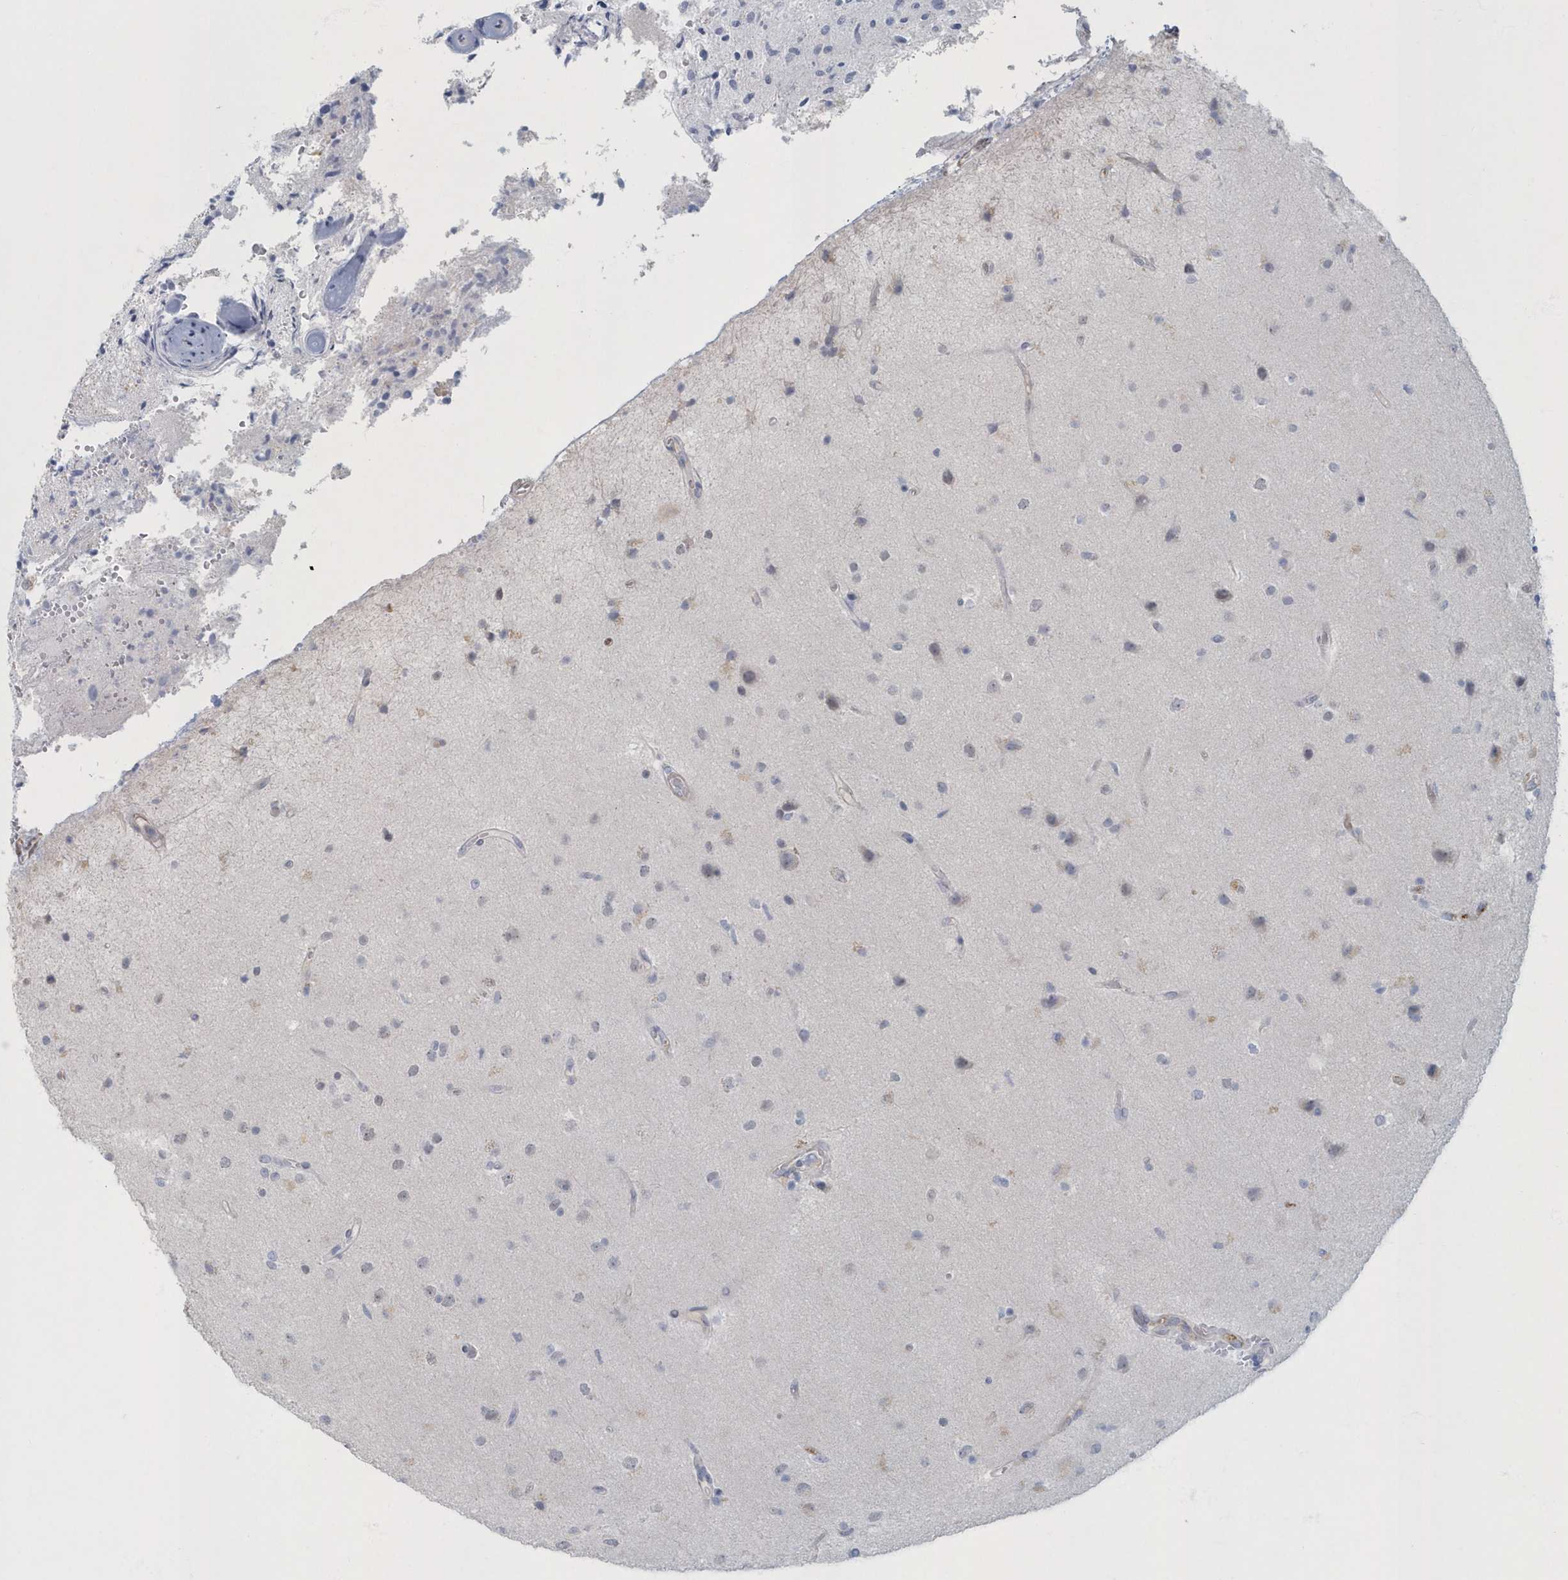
{"staining": {"intensity": "negative", "quantity": "none", "location": "none"}, "tissue": "glioma", "cell_type": "Tumor cells", "image_type": "cancer", "snomed": [{"axis": "morphology", "description": "Glioma, malignant, High grade"}, {"axis": "topography", "description": "Brain"}], "caption": "There is no significant staining in tumor cells of glioma.", "gene": "MYOT", "patient": {"sex": "male", "age": 72}}